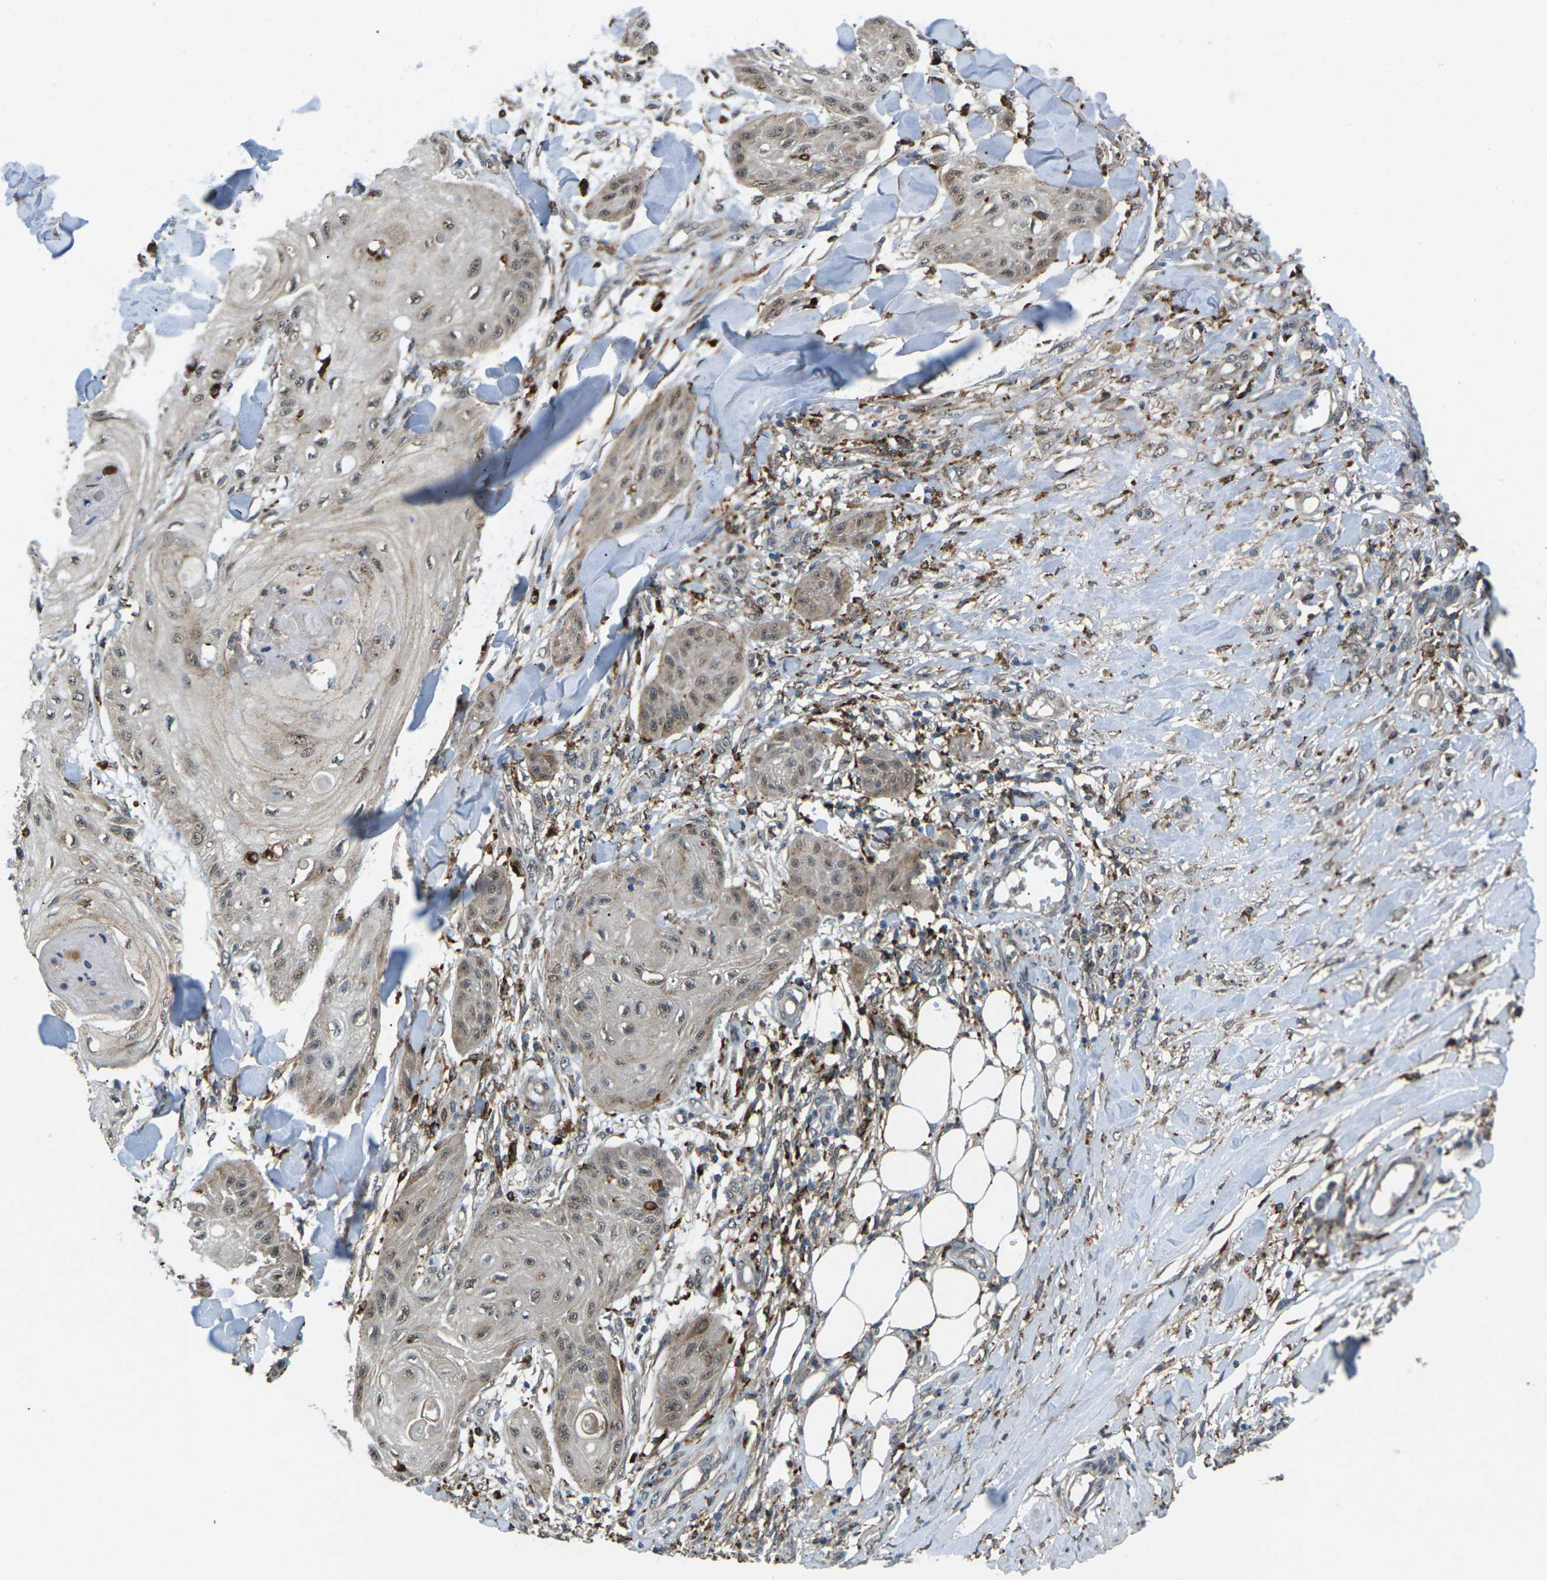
{"staining": {"intensity": "weak", "quantity": ">75%", "location": "cytoplasmic/membranous,nuclear"}, "tissue": "skin cancer", "cell_type": "Tumor cells", "image_type": "cancer", "snomed": [{"axis": "morphology", "description": "Squamous cell carcinoma, NOS"}, {"axis": "topography", "description": "Skin"}], "caption": "Weak cytoplasmic/membranous and nuclear positivity for a protein is appreciated in approximately >75% of tumor cells of skin cancer (squamous cell carcinoma) using immunohistochemistry.", "gene": "SLC31A2", "patient": {"sex": "male", "age": 74}}